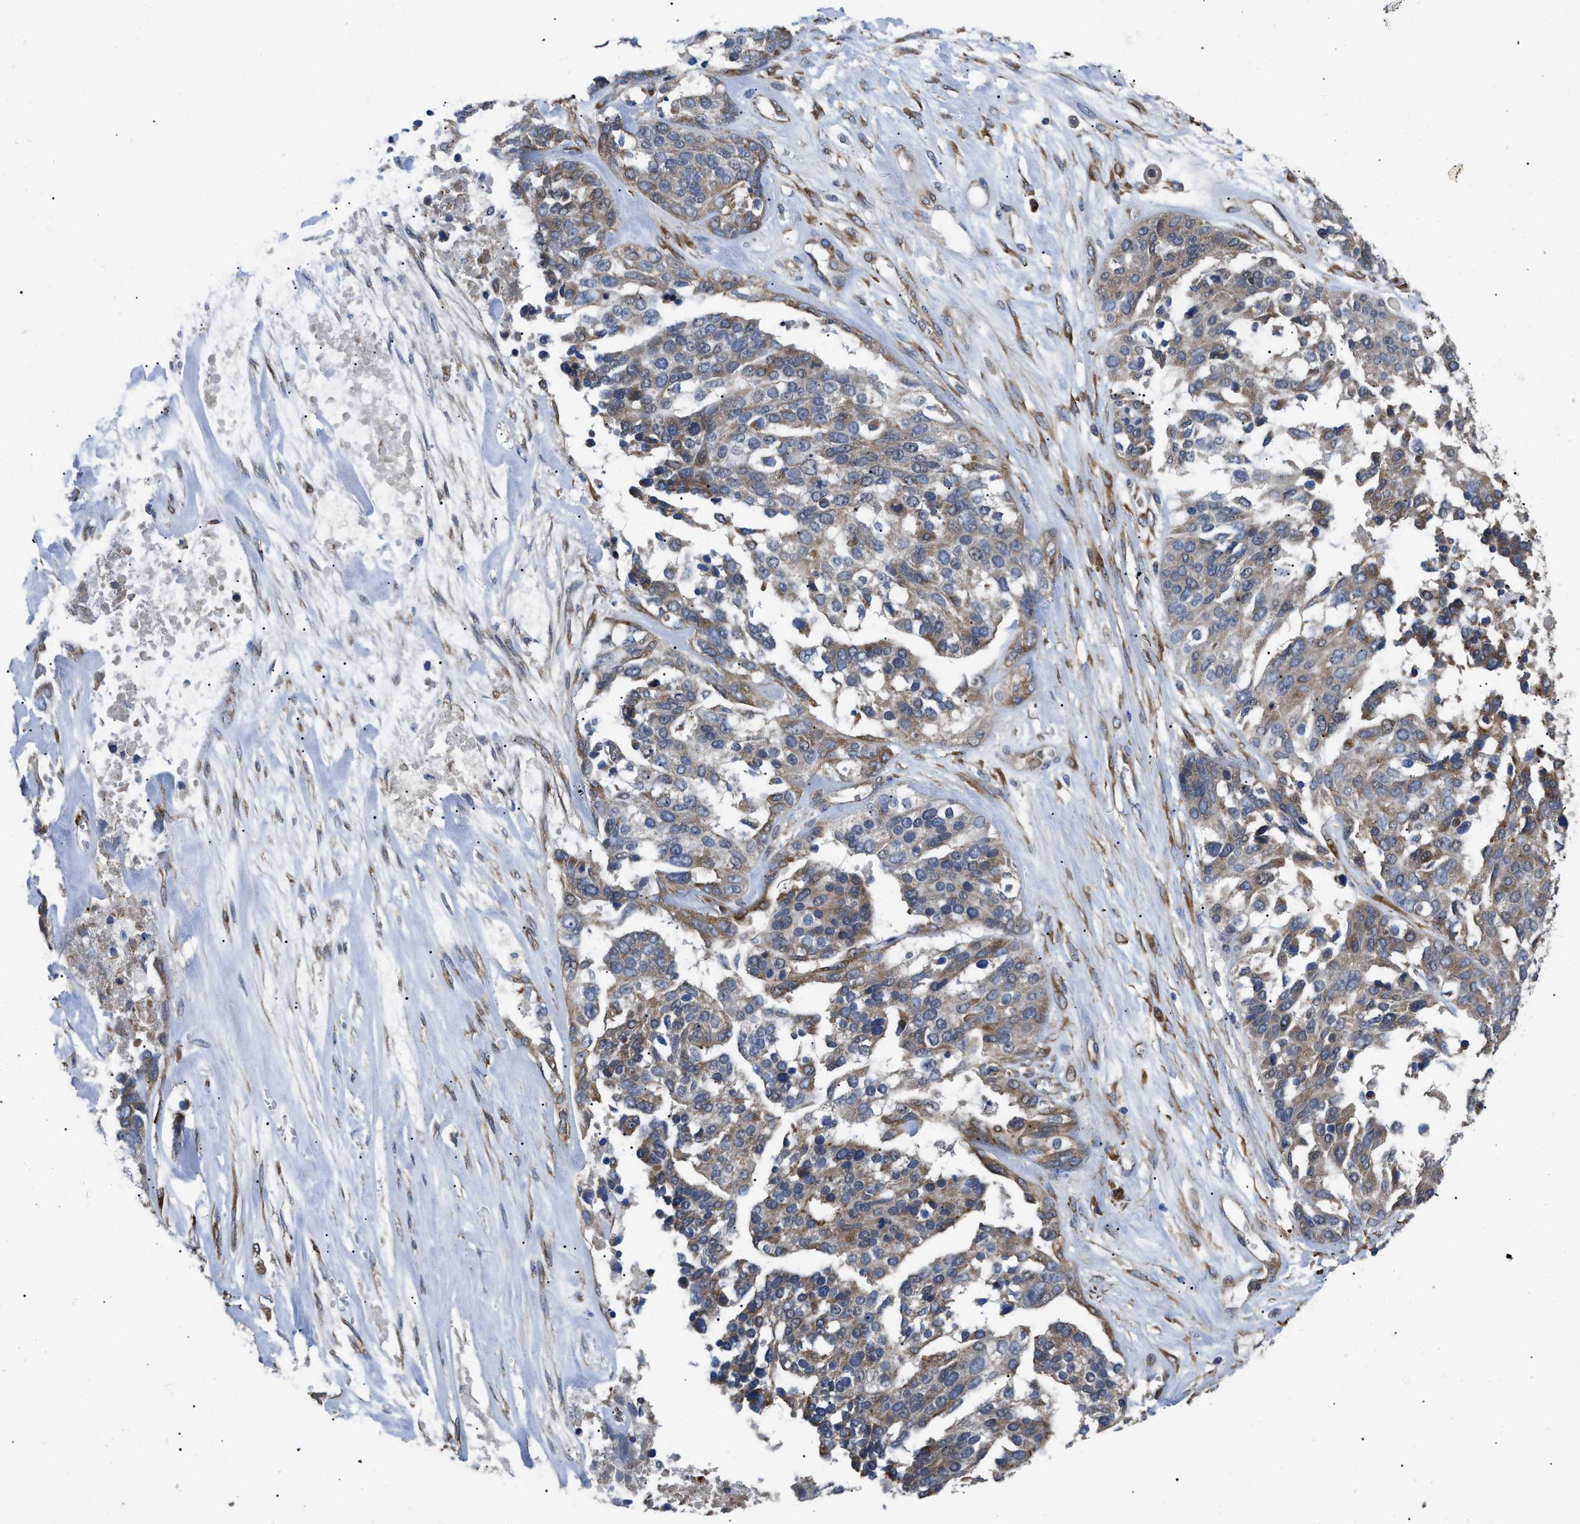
{"staining": {"intensity": "moderate", "quantity": "25%-75%", "location": "cytoplasmic/membranous"}, "tissue": "ovarian cancer", "cell_type": "Tumor cells", "image_type": "cancer", "snomed": [{"axis": "morphology", "description": "Cystadenocarcinoma, serous, NOS"}, {"axis": "topography", "description": "Ovary"}], "caption": "Brown immunohistochemical staining in ovarian cancer (serous cystadenocarcinoma) shows moderate cytoplasmic/membranous positivity in about 25%-75% of tumor cells. (Stains: DAB in brown, nuclei in blue, Microscopy: brightfield microscopy at high magnification).", "gene": "MYO10", "patient": {"sex": "female", "age": 44}}